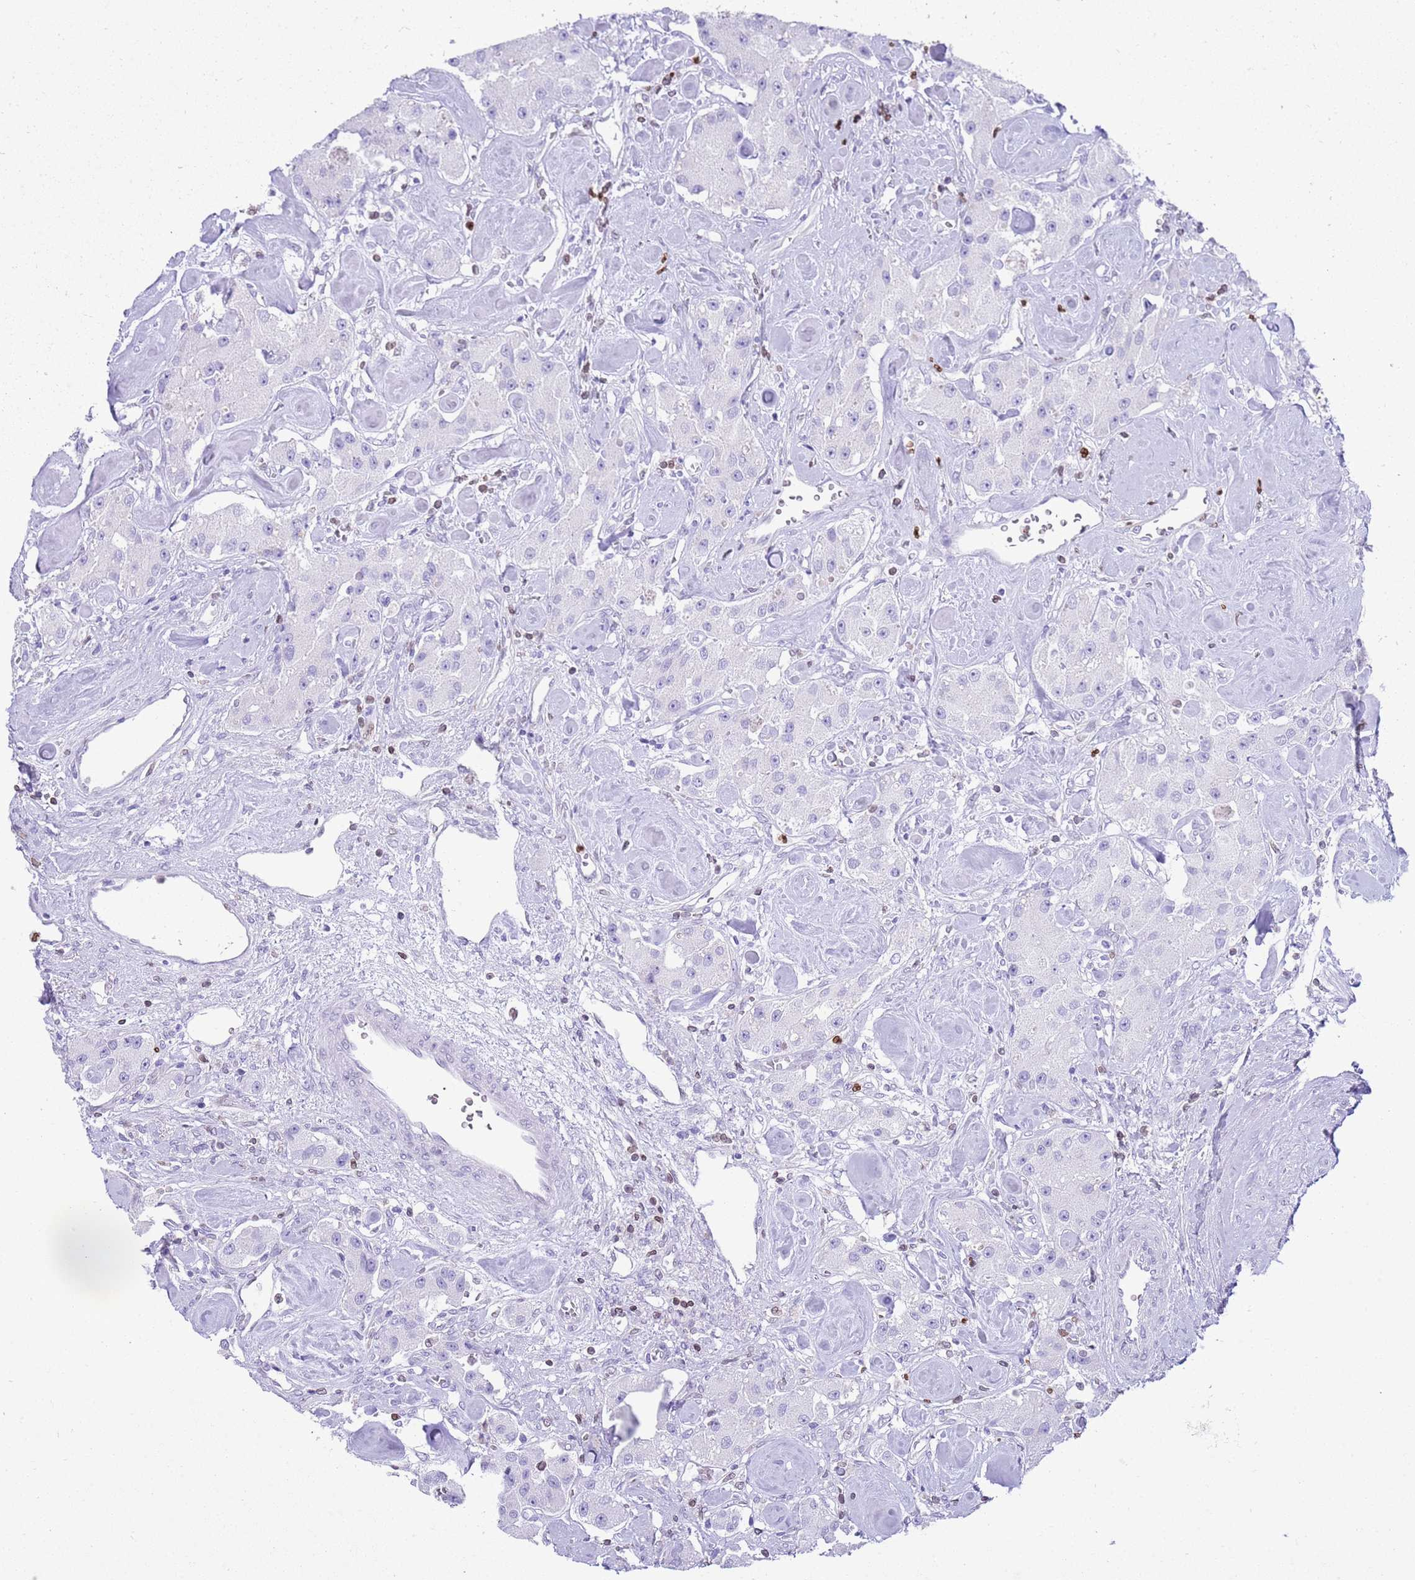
{"staining": {"intensity": "negative", "quantity": "none", "location": "none"}, "tissue": "carcinoid", "cell_type": "Tumor cells", "image_type": "cancer", "snomed": [{"axis": "morphology", "description": "Carcinoid, malignant, NOS"}, {"axis": "topography", "description": "Pancreas"}], "caption": "DAB immunohistochemical staining of carcinoid demonstrates no significant positivity in tumor cells.", "gene": "LBR", "patient": {"sex": "male", "age": 41}}